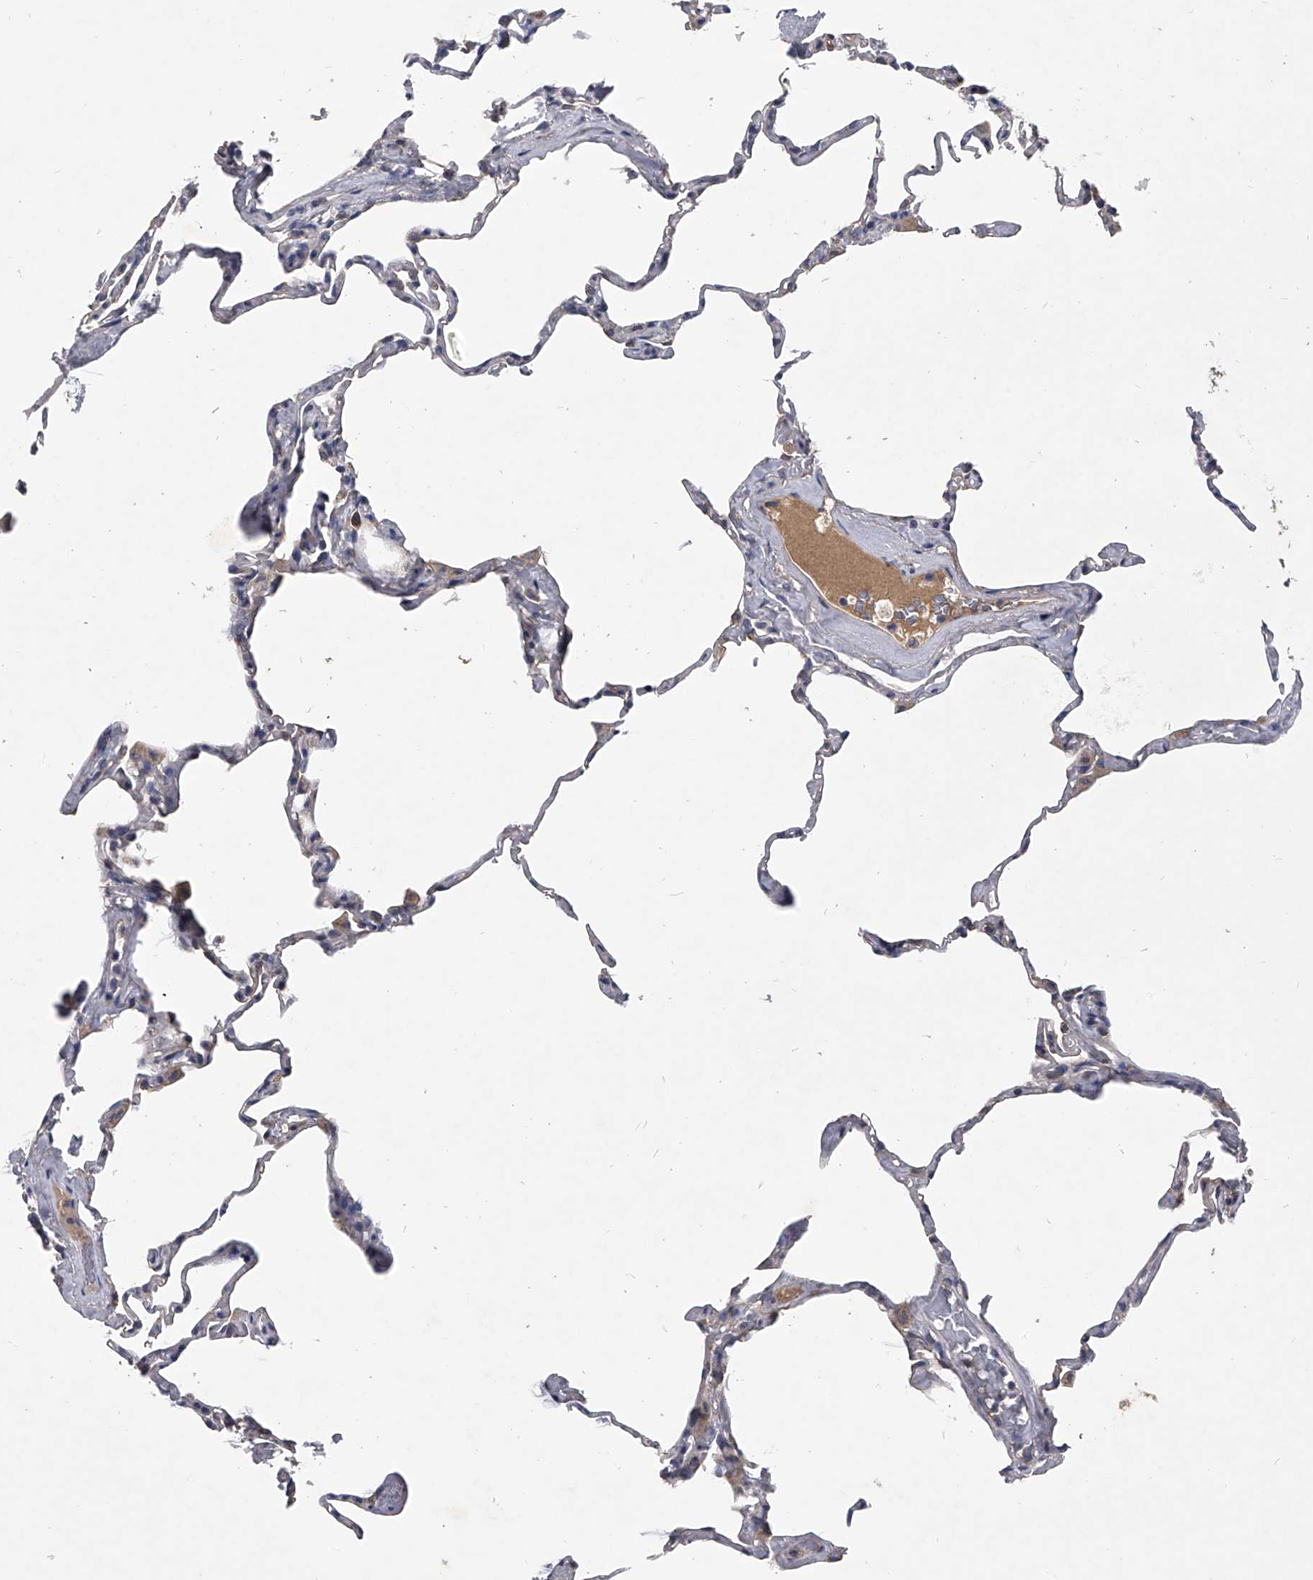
{"staining": {"intensity": "negative", "quantity": "none", "location": "none"}, "tissue": "lung", "cell_type": "Alveolar cells", "image_type": "normal", "snomed": [{"axis": "morphology", "description": "Normal tissue, NOS"}, {"axis": "topography", "description": "Lung"}], "caption": "This is an immunohistochemistry (IHC) micrograph of normal lung. There is no expression in alveolar cells.", "gene": "CCR4", "patient": {"sex": "male", "age": 65}}